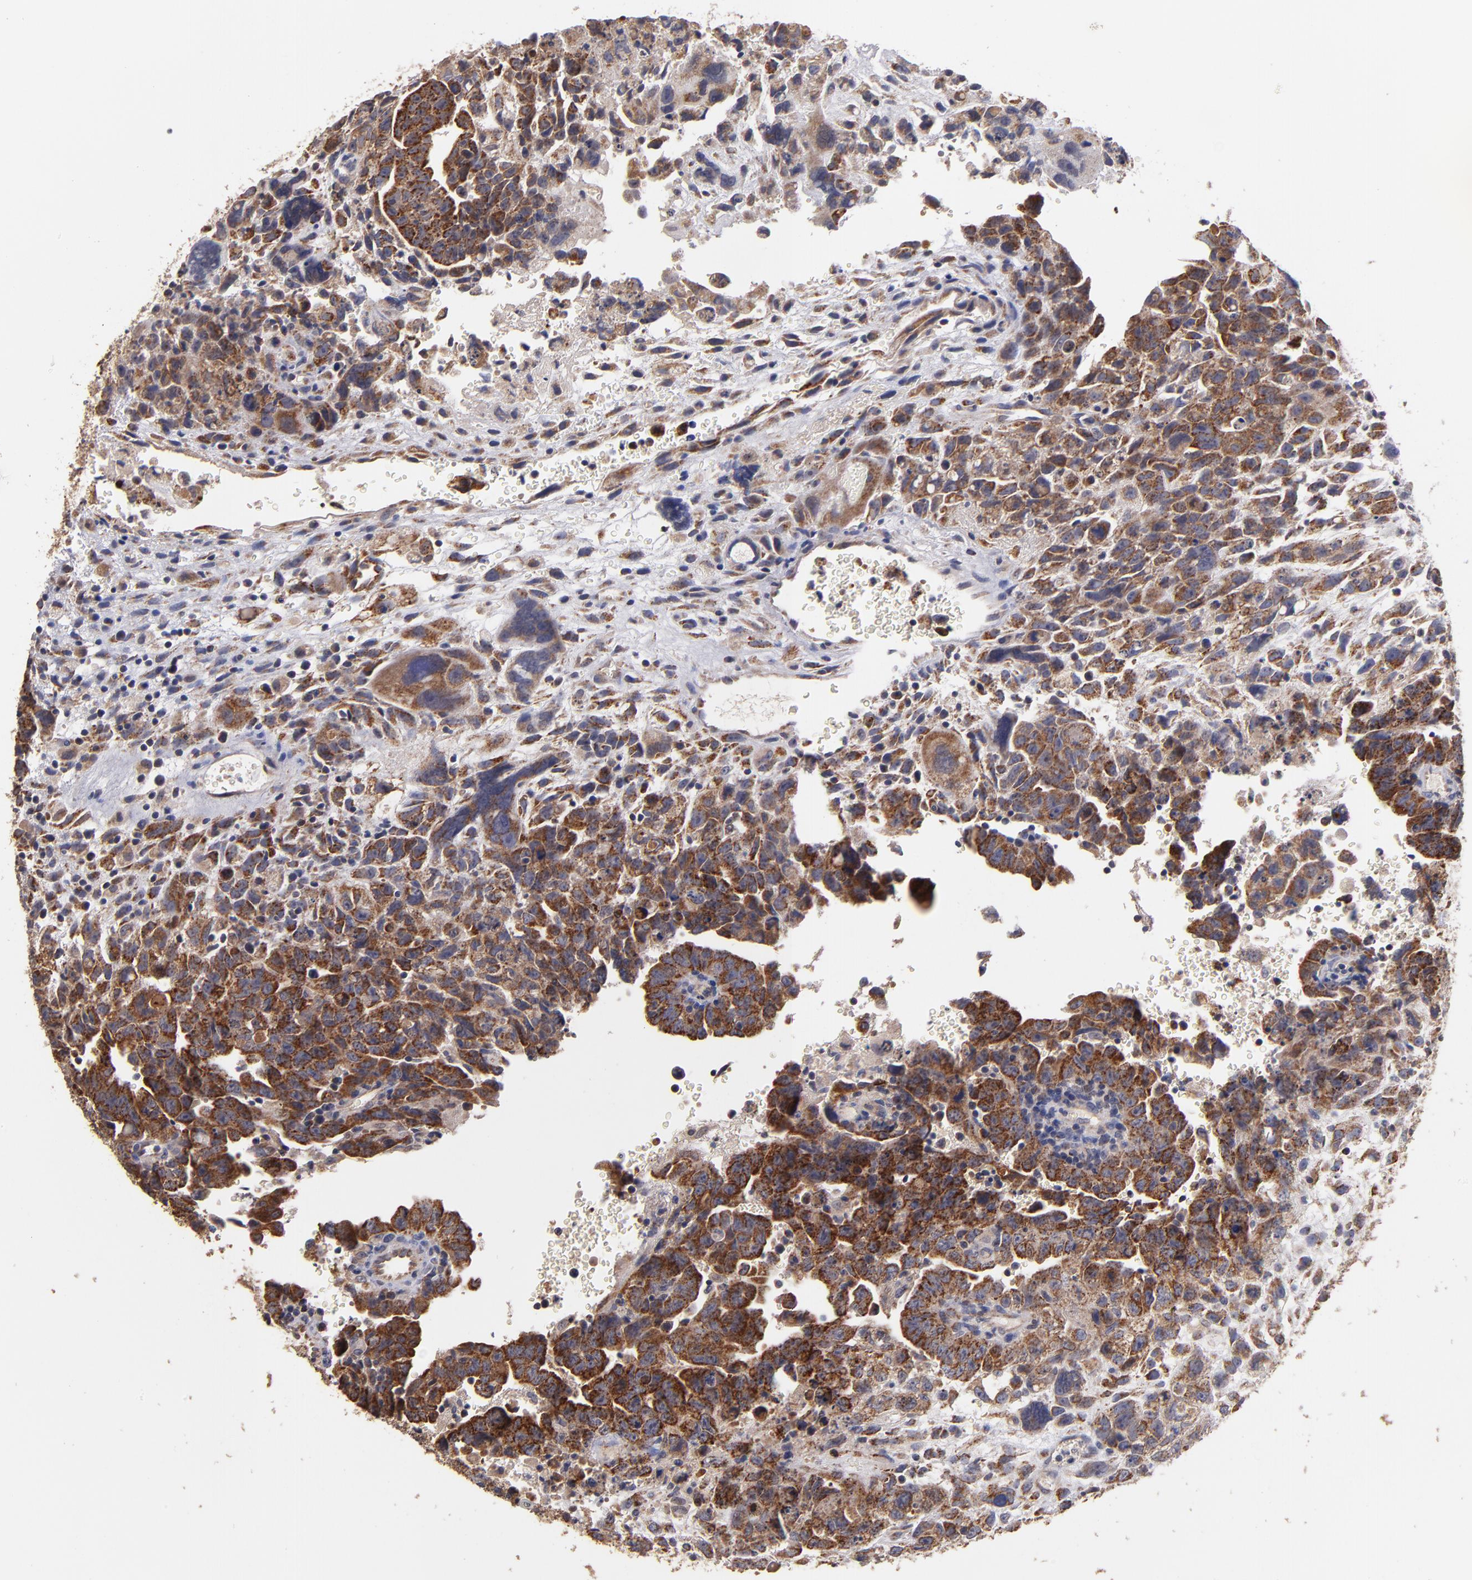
{"staining": {"intensity": "moderate", "quantity": ">75%", "location": "cytoplasmic/membranous"}, "tissue": "testis cancer", "cell_type": "Tumor cells", "image_type": "cancer", "snomed": [{"axis": "morphology", "description": "Carcinoma, Embryonal, NOS"}, {"axis": "topography", "description": "Testis"}], "caption": "Immunohistochemistry (IHC) (DAB (3,3'-diaminobenzidine)) staining of human testis cancer (embryonal carcinoma) exhibits moderate cytoplasmic/membranous protein expression in about >75% of tumor cells.", "gene": "DIABLO", "patient": {"sex": "male", "age": 28}}